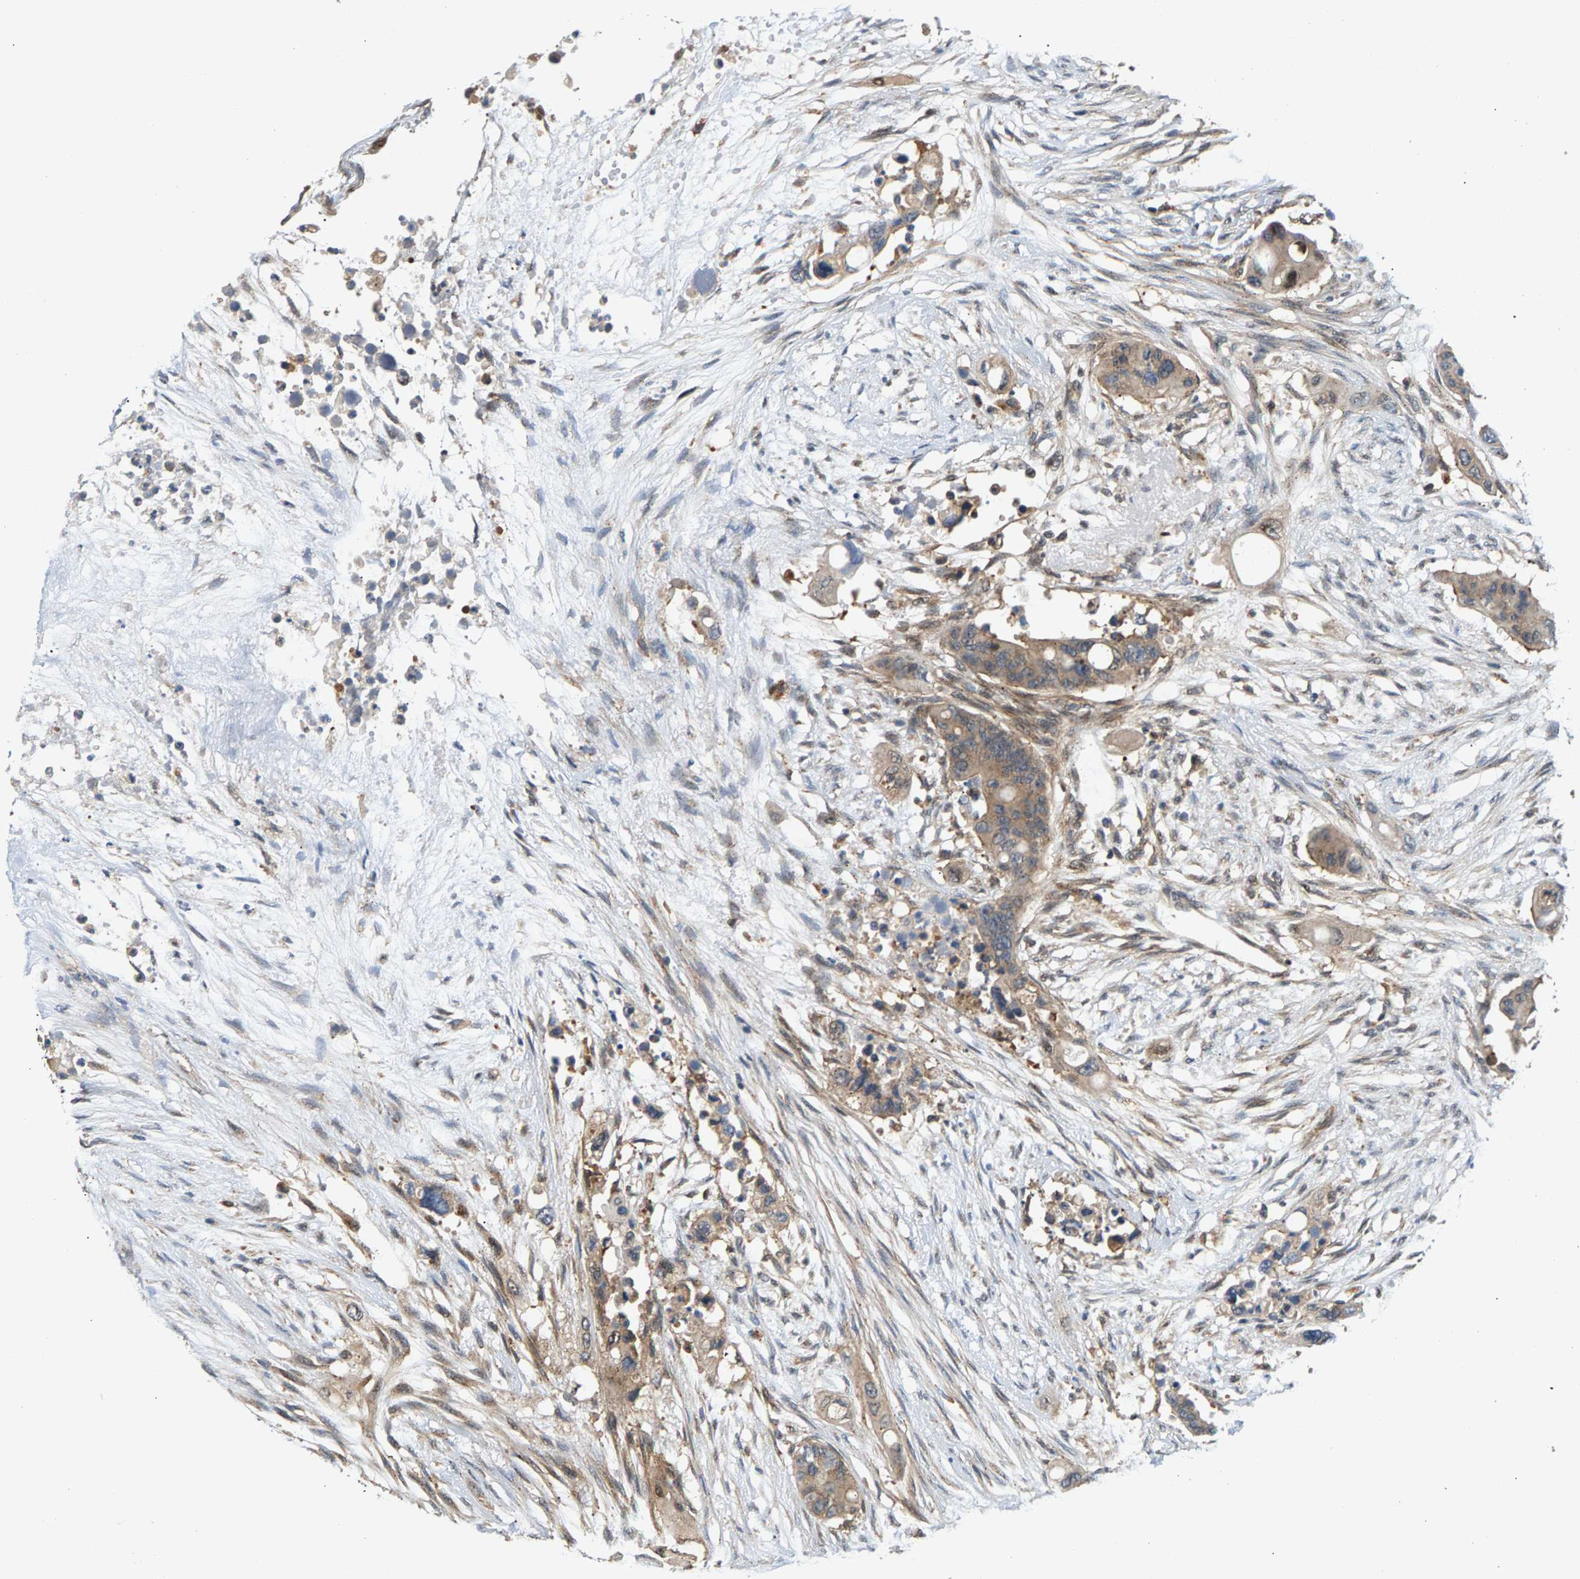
{"staining": {"intensity": "weak", "quantity": ">75%", "location": "cytoplasmic/membranous"}, "tissue": "colorectal cancer", "cell_type": "Tumor cells", "image_type": "cancer", "snomed": [{"axis": "morphology", "description": "Adenocarcinoma, NOS"}, {"axis": "topography", "description": "Colon"}], "caption": "DAB immunohistochemical staining of human adenocarcinoma (colorectal) displays weak cytoplasmic/membranous protein positivity in approximately >75% of tumor cells.", "gene": "MAP2K5", "patient": {"sex": "female", "age": 57}}